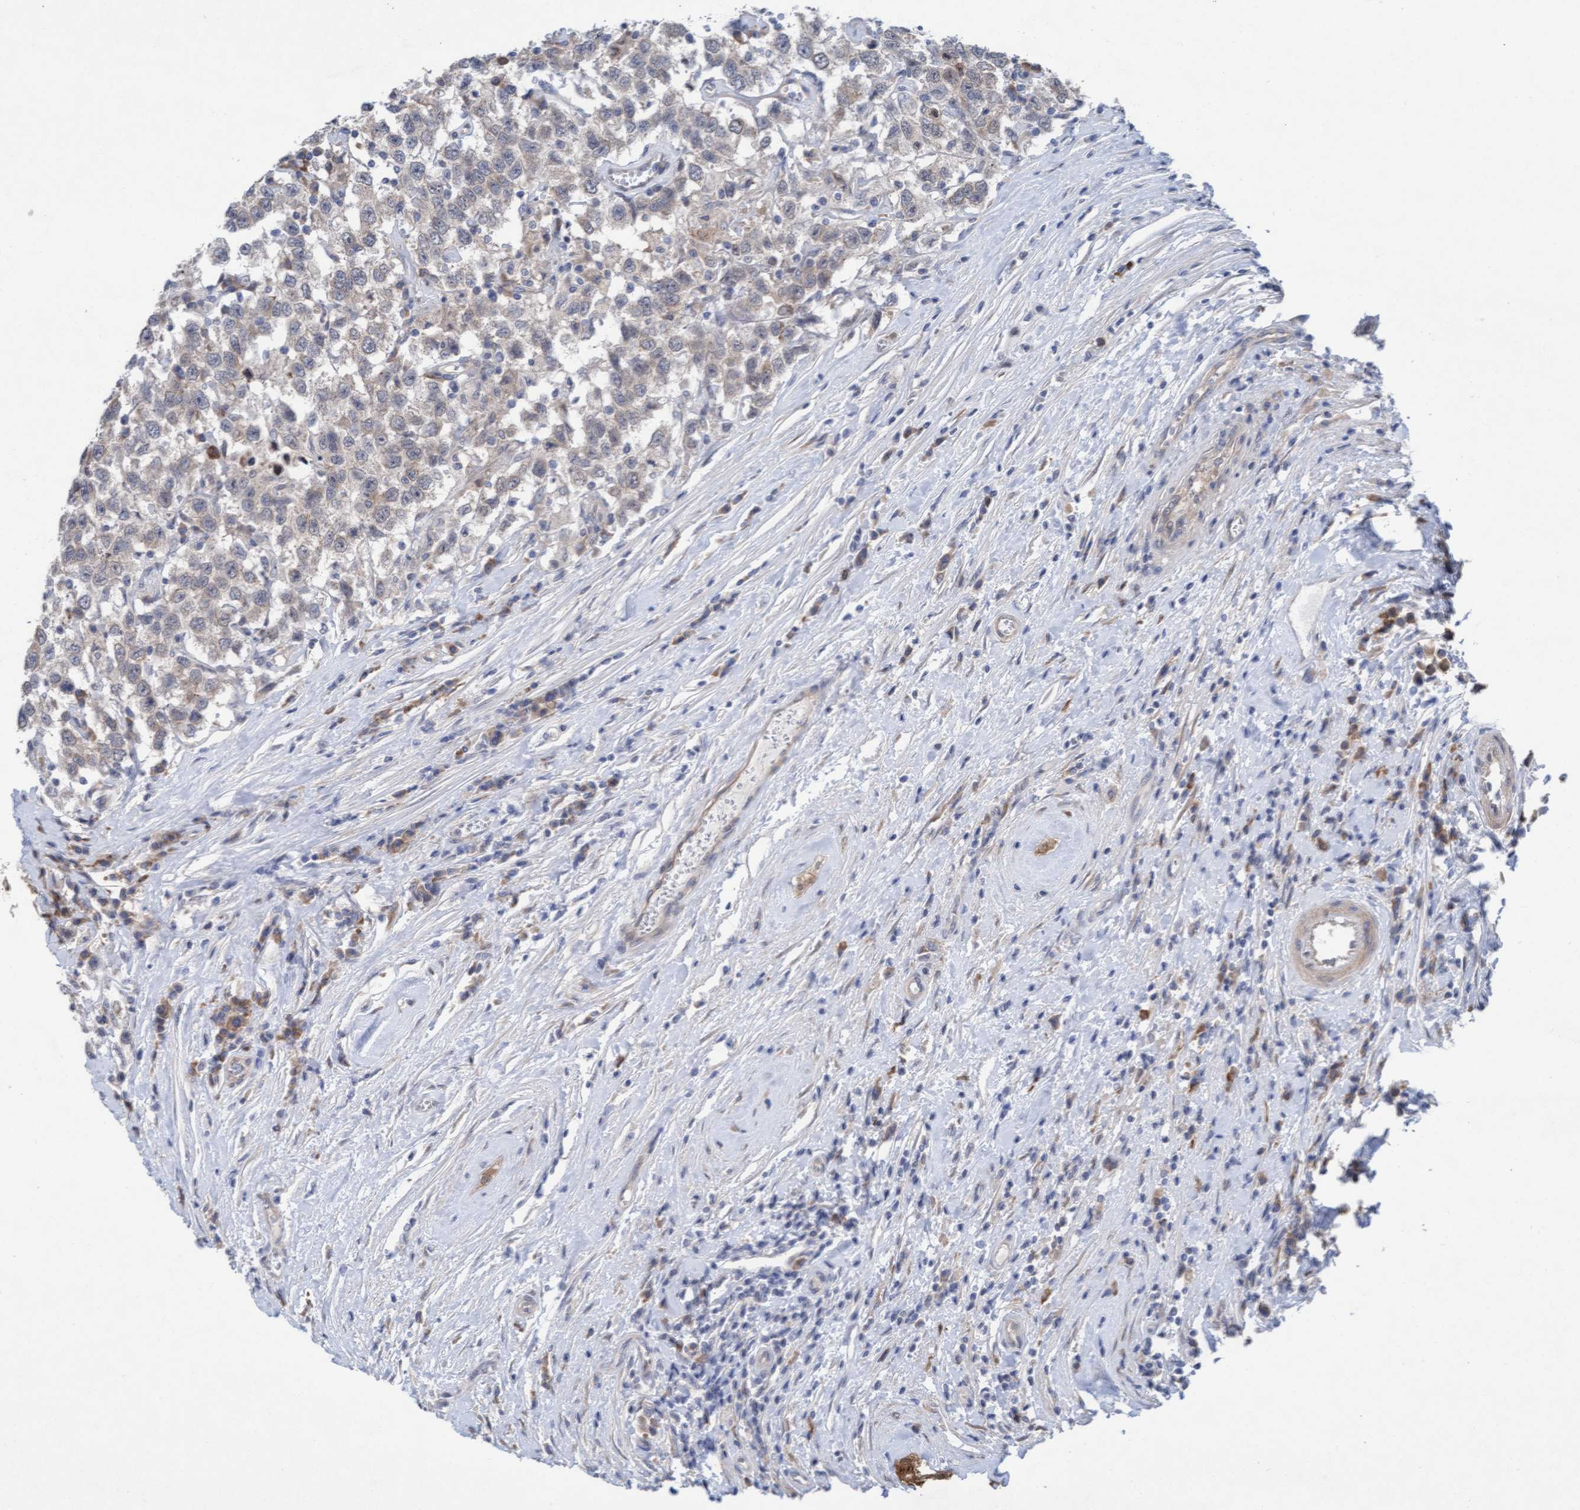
{"staining": {"intensity": "weak", "quantity": "<25%", "location": "cytoplasmic/membranous"}, "tissue": "testis cancer", "cell_type": "Tumor cells", "image_type": "cancer", "snomed": [{"axis": "morphology", "description": "Seminoma, NOS"}, {"axis": "topography", "description": "Testis"}], "caption": "Testis seminoma stained for a protein using IHC reveals no positivity tumor cells.", "gene": "PLCD1", "patient": {"sex": "male", "age": 41}}